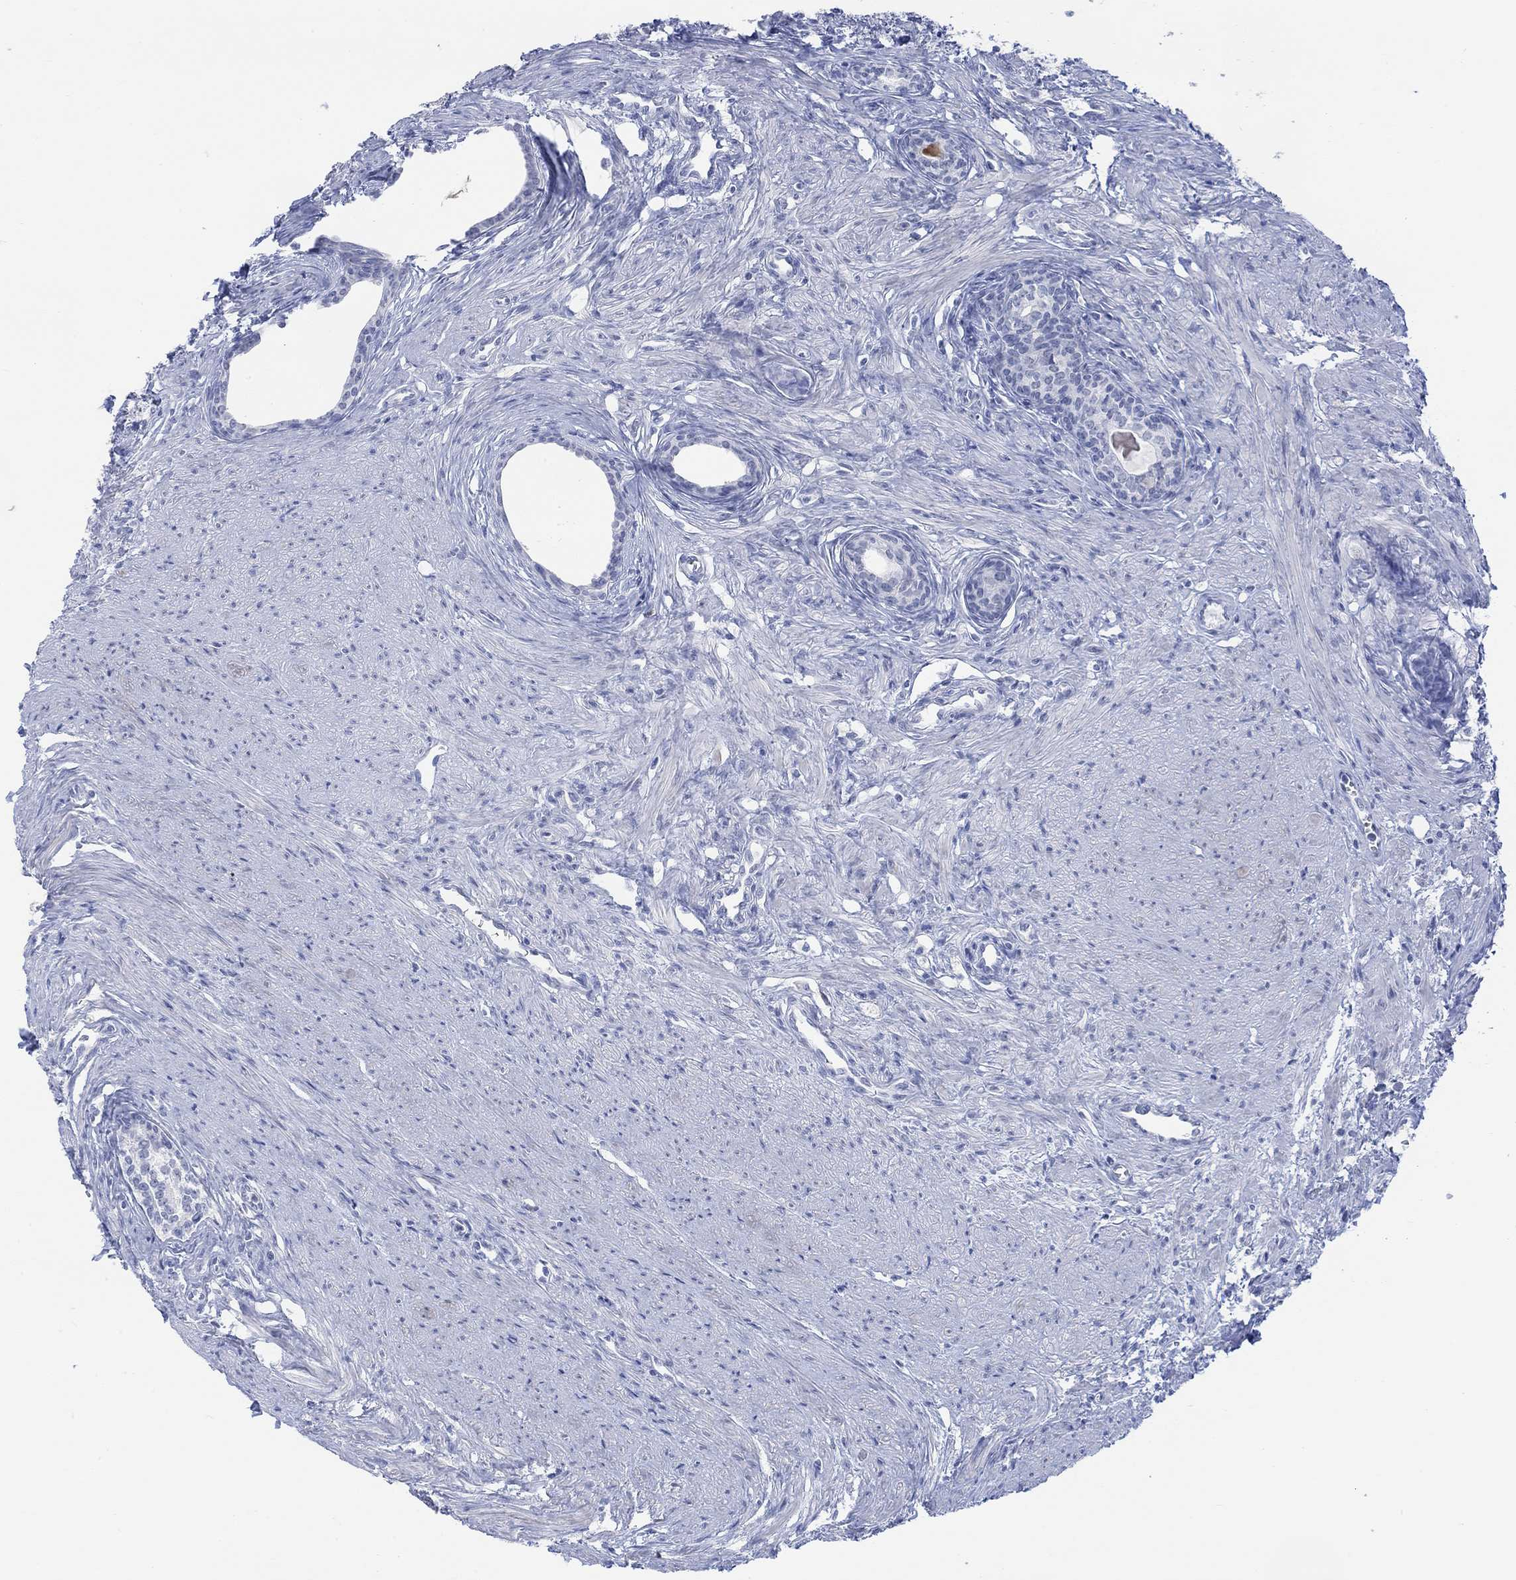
{"staining": {"intensity": "negative", "quantity": "none", "location": "none"}, "tissue": "prostate", "cell_type": "Glandular cells", "image_type": "normal", "snomed": [{"axis": "morphology", "description": "Normal tissue, NOS"}, {"axis": "topography", "description": "Prostate"}], "caption": "Histopathology image shows no significant protein expression in glandular cells of unremarkable prostate. Nuclei are stained in blue.", "gene": "AK8", "patient": {"sex": "male", "age": 60}}